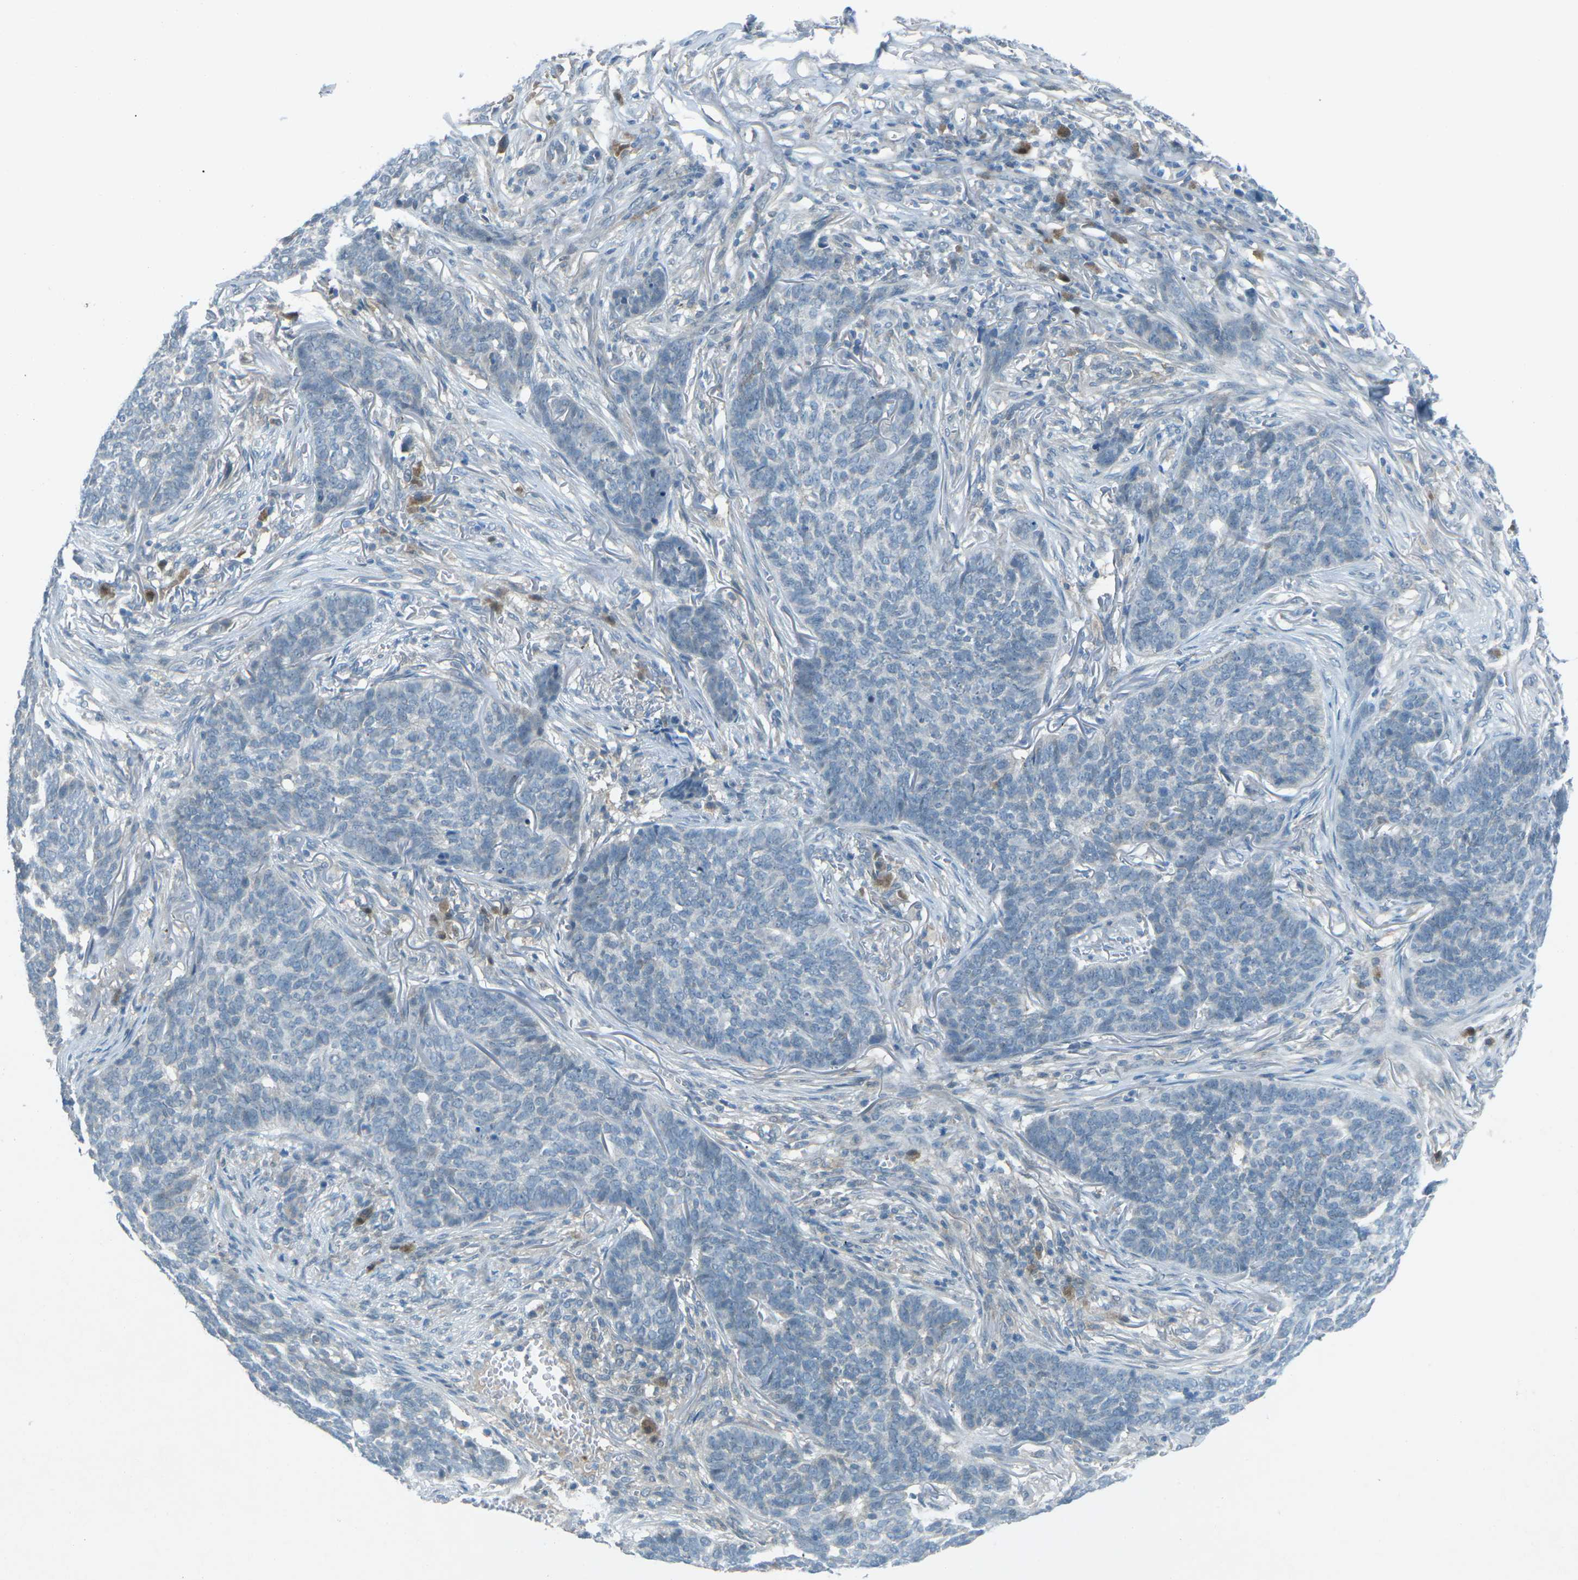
{"staining": {"intensity": "negative", "quantity": "none", "location": "none"}, "tissue": "skin cancer", "cell_type": "Tumor cells", "image_type": "cancer", "snomed": [{"axis": "morphology", "description": "Basal cell carcinoma"}, {"axis": "topography", "description": "Skin"}], "caption": "This is a photomicrograph of IHC staining of skin cancer (basal cell carcinoma), which shows no staining in tumor cells.", "gene": "PRKCA", "patient": {"sex": "male", "age": 85}}